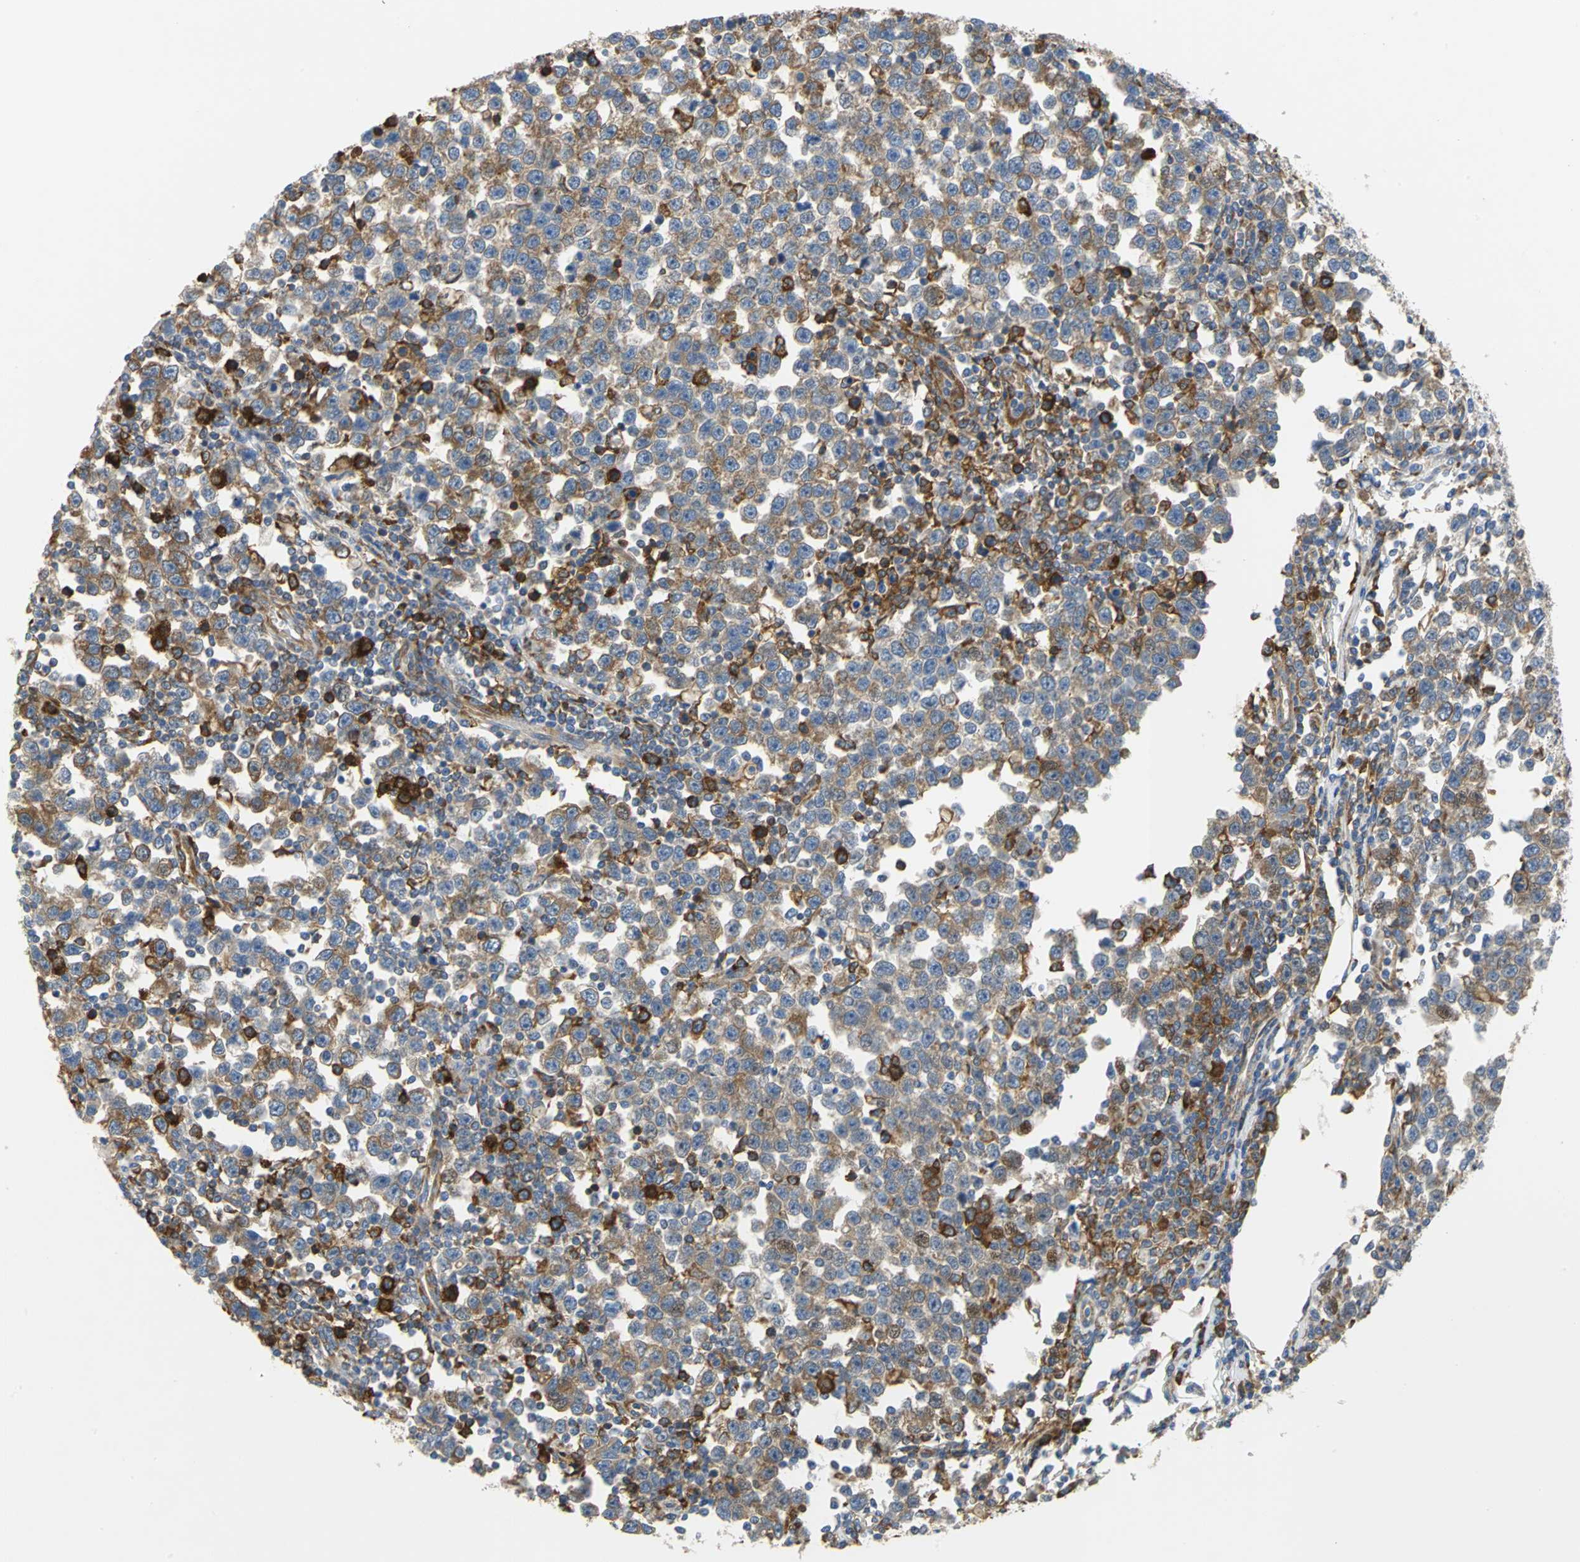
{"staining": {"intensity": "strong", "quantity": ">75%", "location": "cytoplasmic/membranous"}, "tissue": "testis cancer", "cell_type": "Tumor cells", "image_type": "cancer", "snomed": [{"axis": "morphology", "description": "Seminoma, NOS"}, {"axis": "topography", "description": "Testis"}], "caption": "A brown stain highlights strong cytoplasmic/membranous staining of a protein in human seminoma (testis) tumor cells. (DAB (3,3'-diaminobenzidine) = brown stain, brightfield microscopy at high magnification).", "gene": "YBX1", "patient": {"sex": "male", "age": 43}}